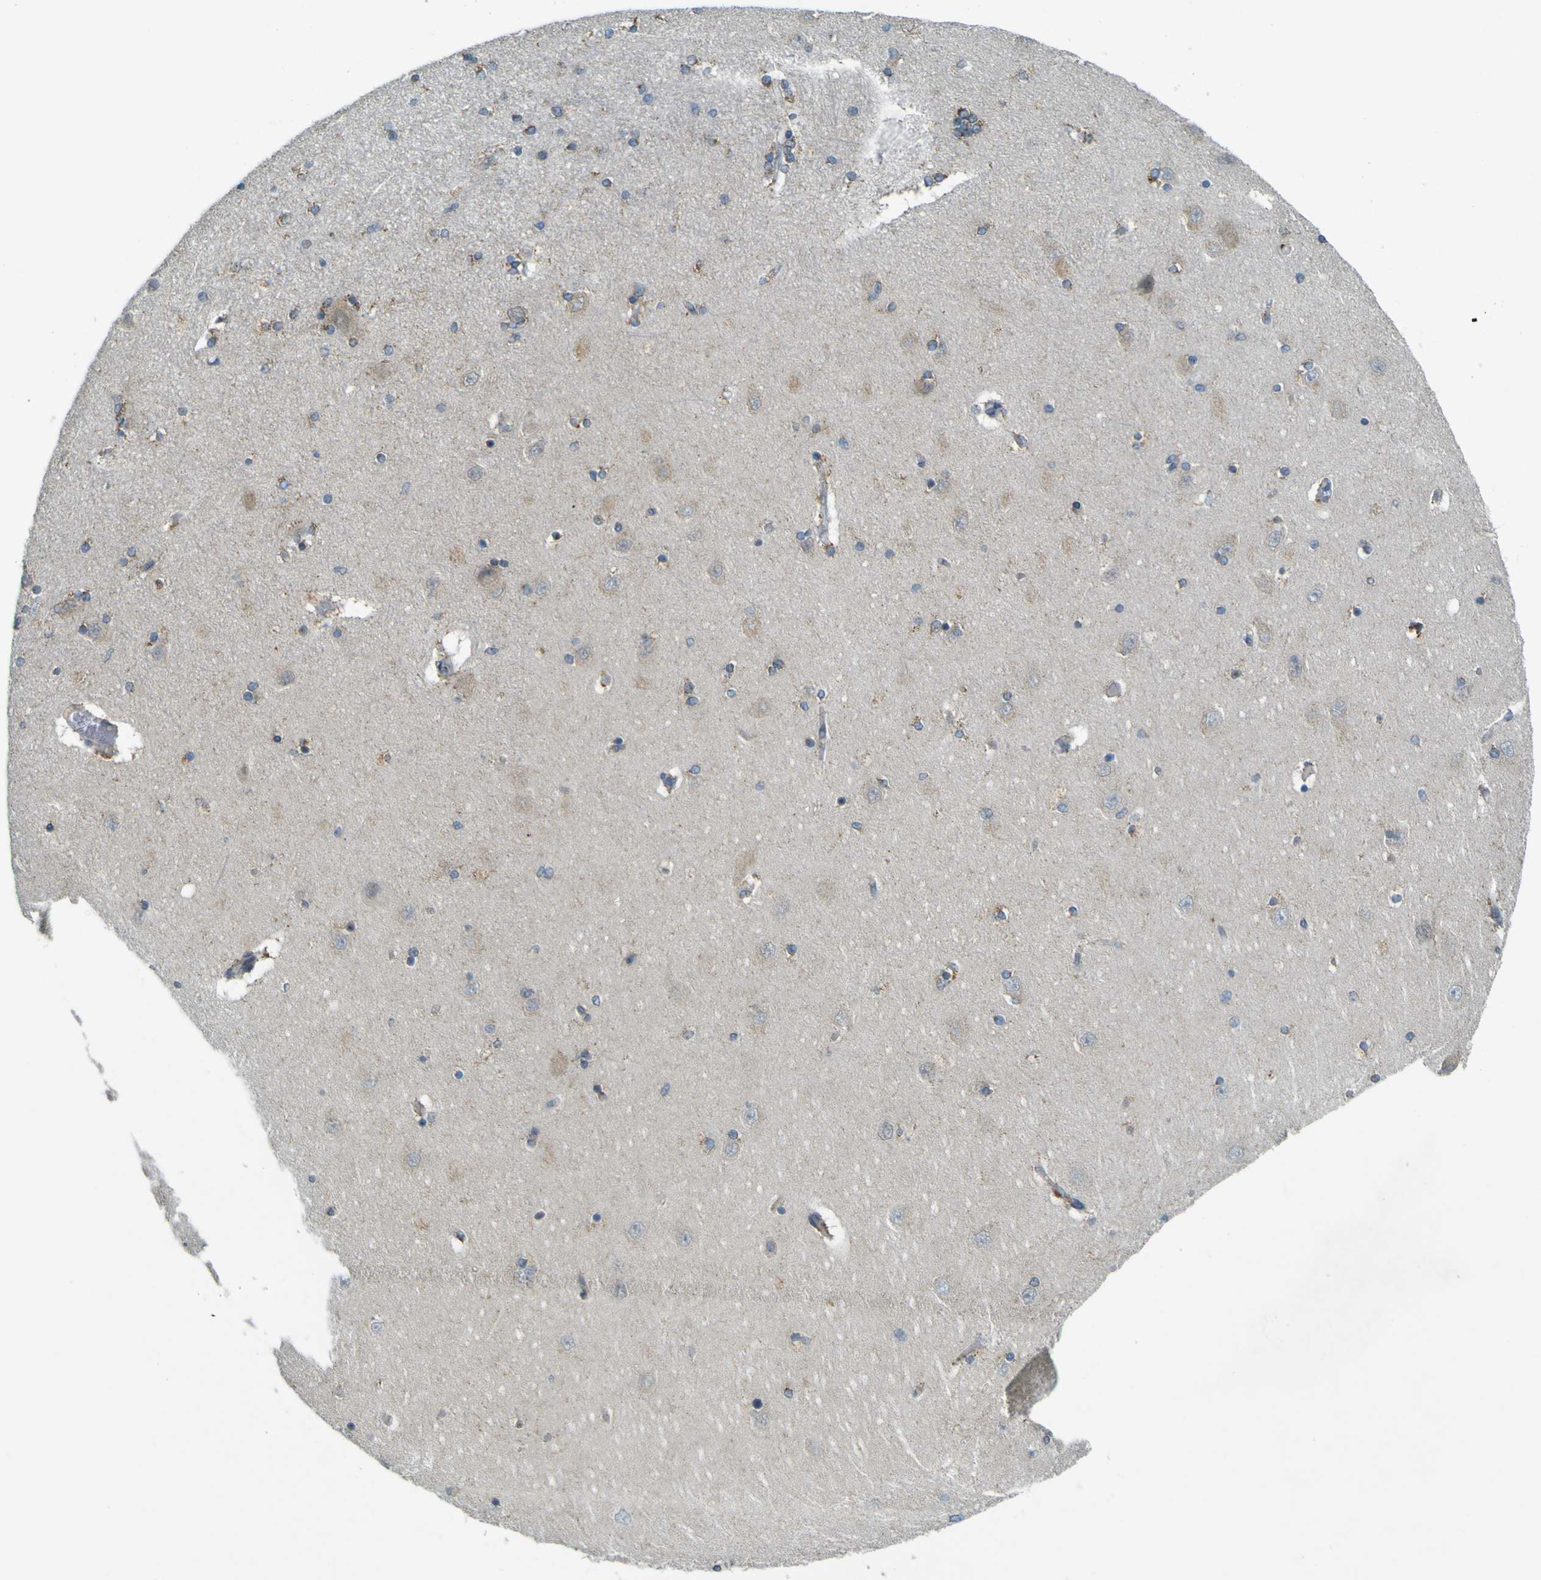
{"staining": {"intensity": "moderate", "quantity": "25%-75%", "location": "cytoplasmic/membranous"}, "tissue": "hippocampus", "cell_type": "Glial cells", "image_type": "normal", "snomed": [{"axis": "morphology", "description": "Normal tissue, NOS"}, {"axis": "topography", "description": "Hippocampus"}], "caption": "This image shows benign hippocampus stained with IHC to label a protein in brown. The cytoplasmic/membranous of glial cells show moderate positivity for the protein. Nuclei are counter-stained blue.", "gene": "ACBD5", "patient": {"sex": "female", "age": 54}}